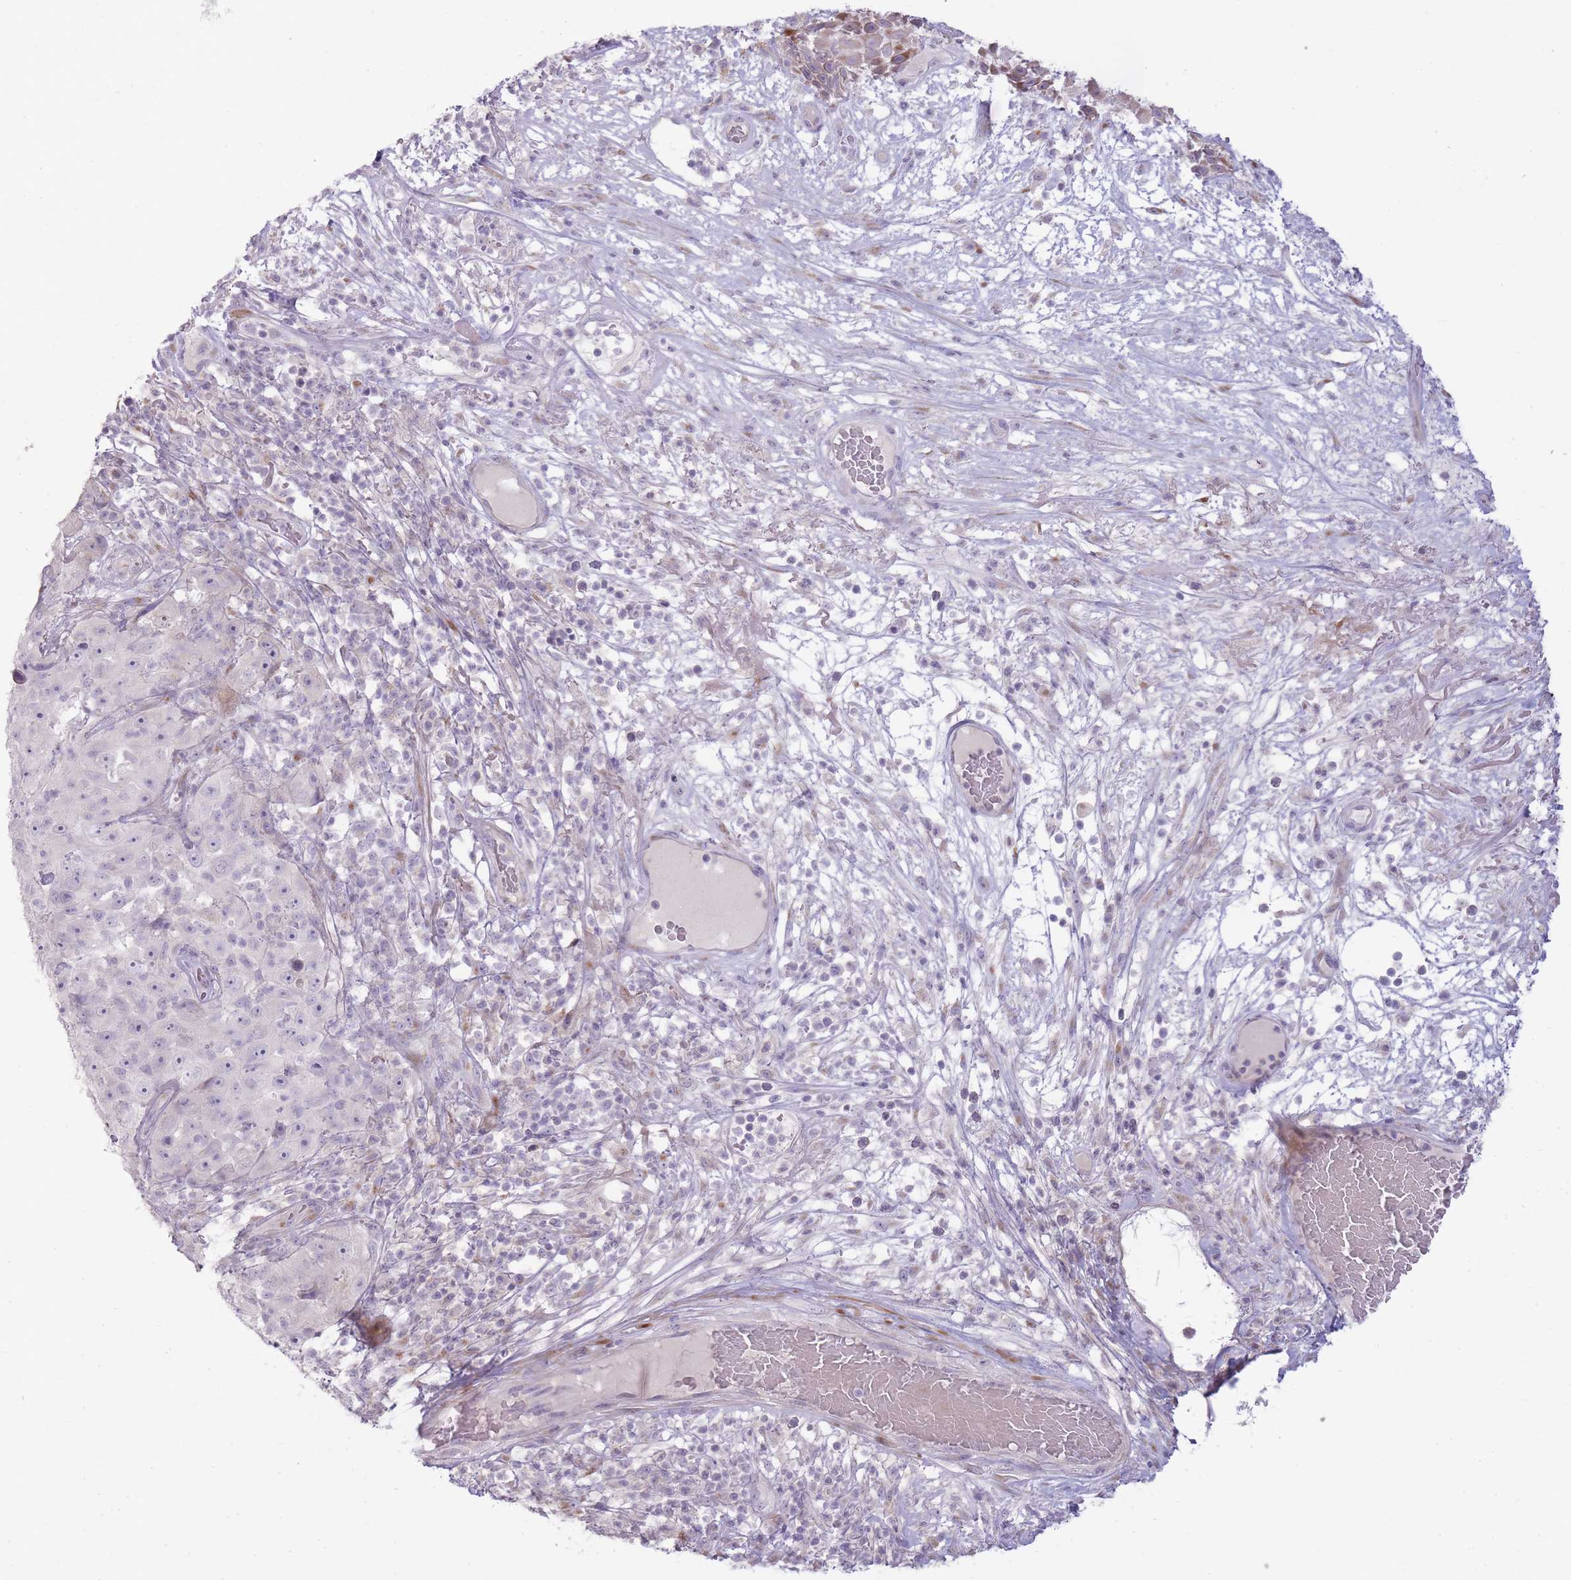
{"staining": {"intensity": "negative", "quantity": "none", "location": "none"}, "tissue": "skin cancer", "cell_type": "Tumor cells", "image_type": "cancer", "snomed": [{"axis": "morphology", "description": "Squamous cell carcinoma, NOS"}, {"axis": "topography", "description": "Skin"}], "caption": "There is no significant positivity in tumor cells of squamous cell carcinoma (skin).", "gene": "PPP3R2", "patient": {"sex": "female", "age": 87}}